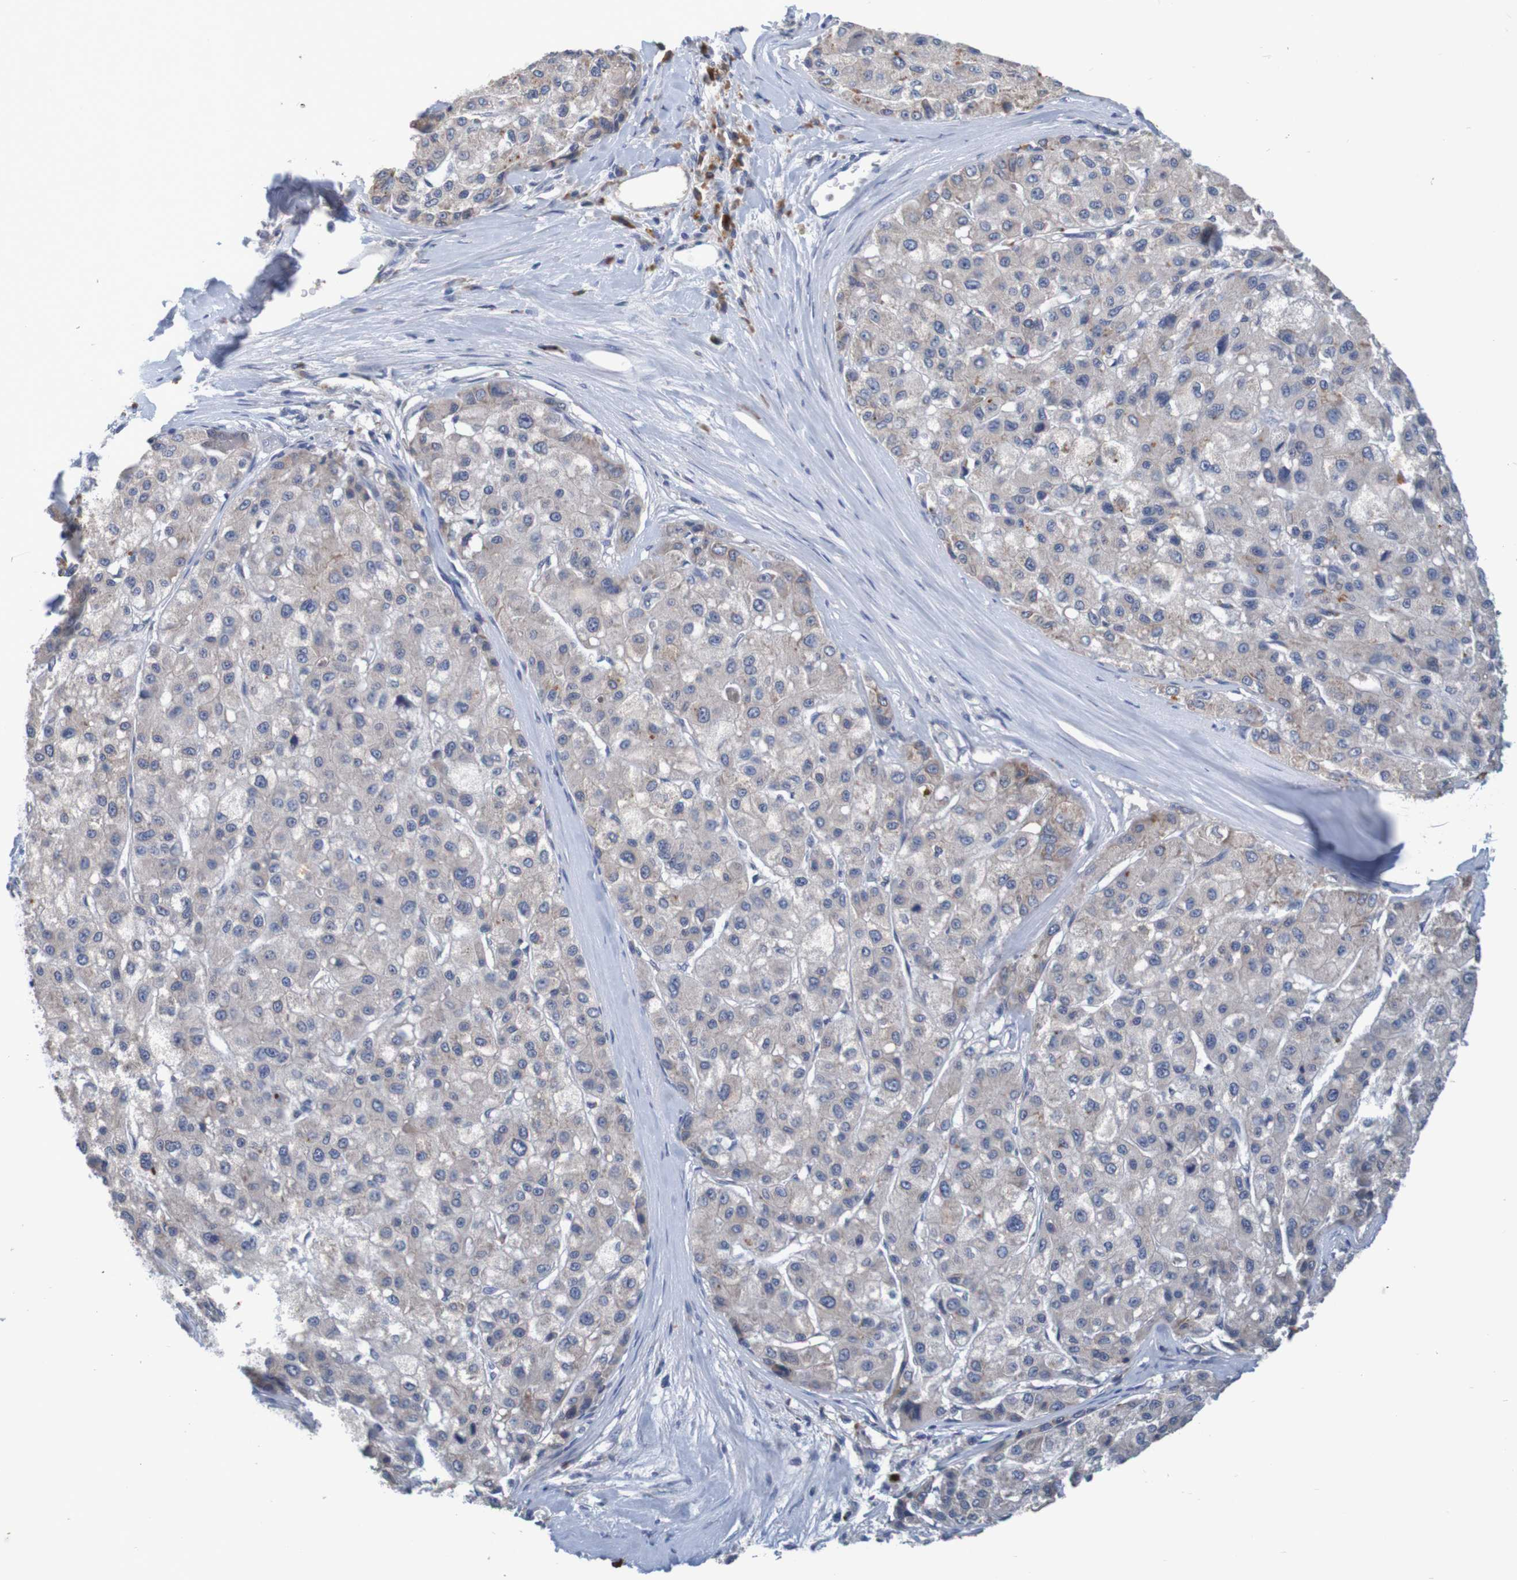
{"staining": {"intensity": "weak", "quantity": ">75%", "location": "cytoplasmic/membranous"}, "tissue": "liver cancer", "cell_type": "Tumor cells", "image_type": "cancer", "snomed": [{"axis": "morphology", "description": "Carcinoma, Hepatocellular, NOS"}, {"axis": "topography", "description": "Liver"}], "caption": "Liver cancer (hepatocellular carcinoma) stained with a brown dye shows weak cytoplasmic/membranous positive expression in approximately >75% of tumor cells.", "gene": "LTA", "patient": {"sex": "male", "age": 80}}